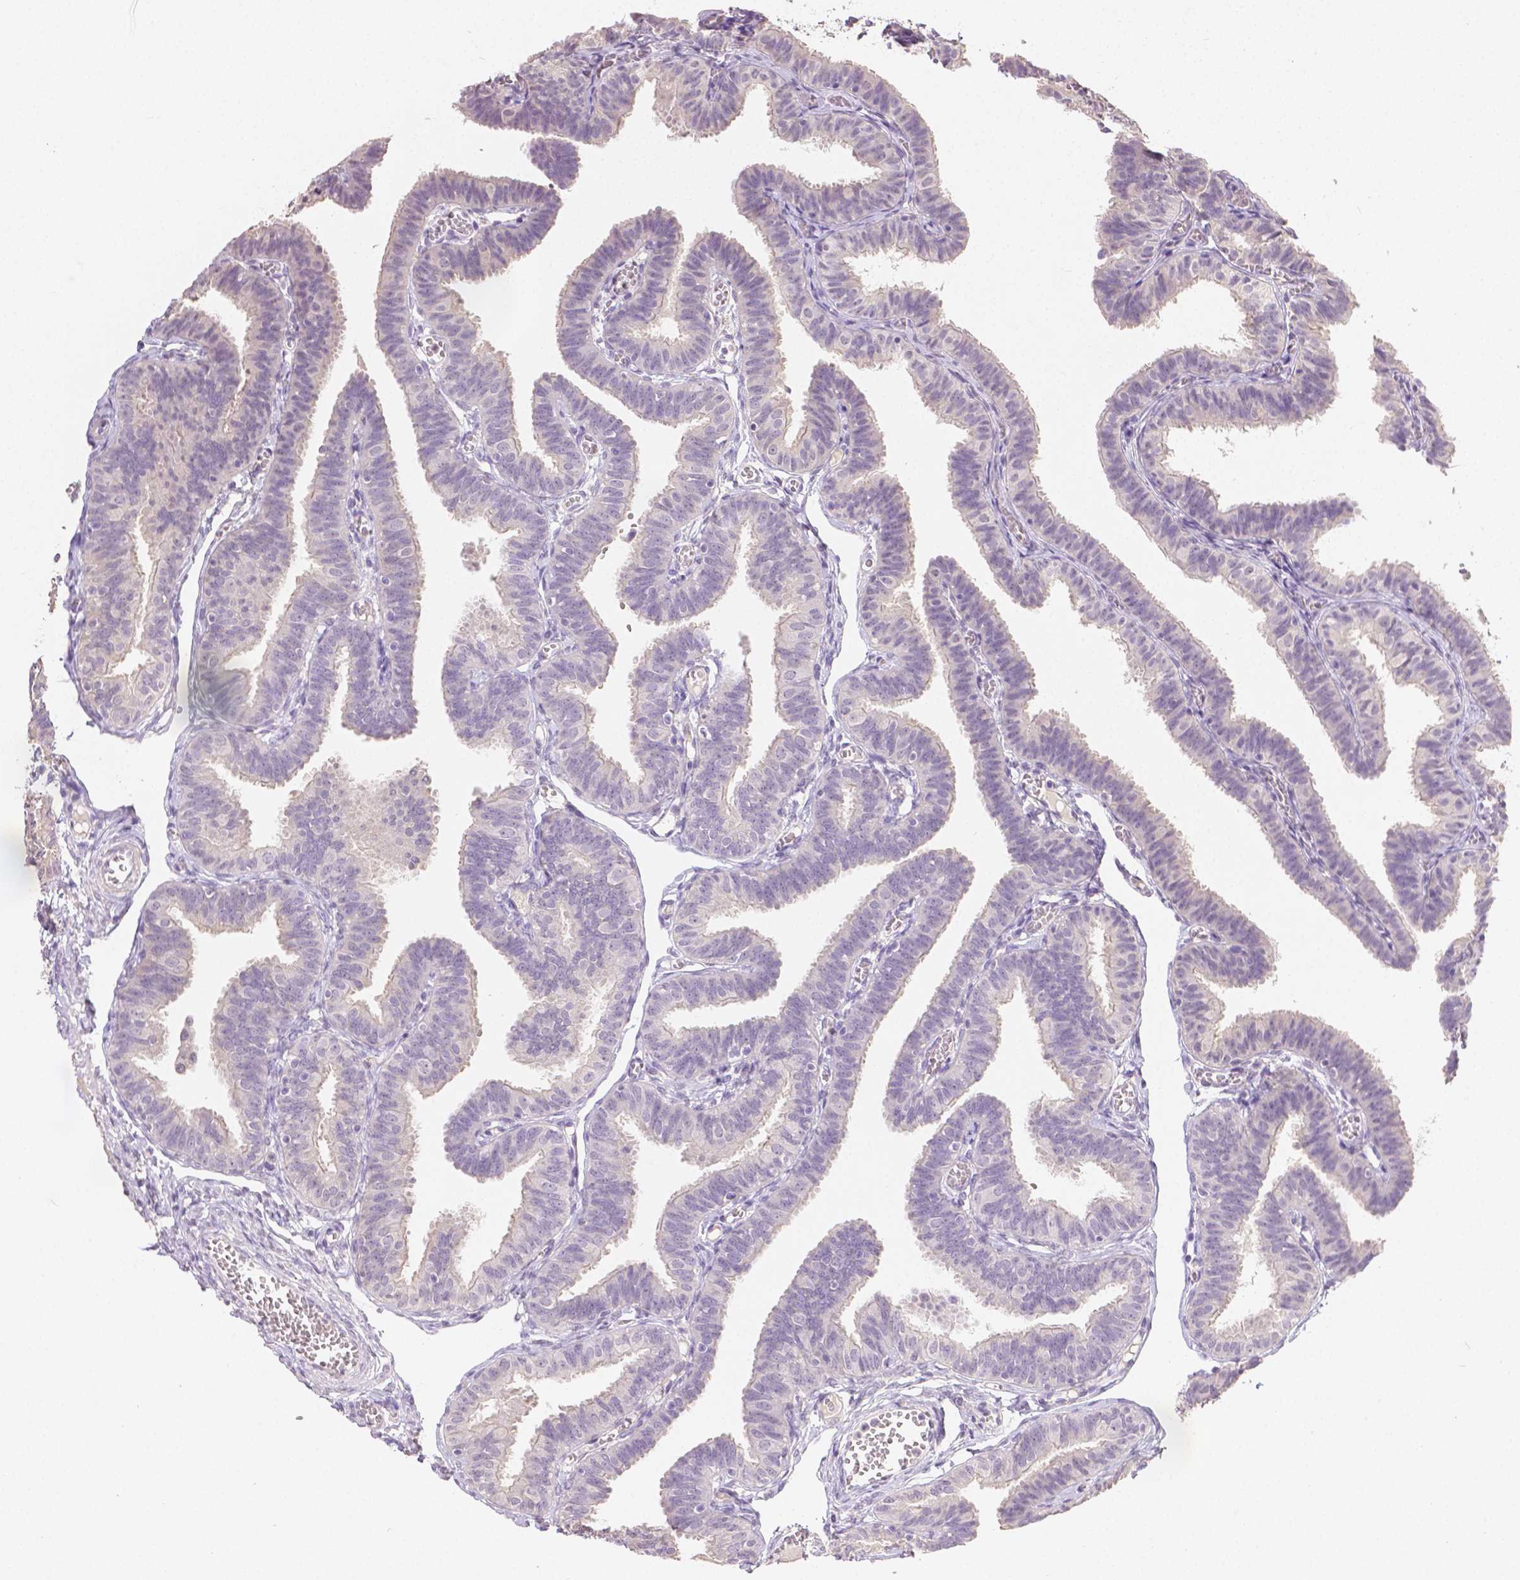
{"staining": {"intensity": "weak", "quantity": "25%-75%", "location": "cytoplasmic/membranous"}, "tissue": "fallopian tube", "cell_type": "Glandular cells", "image_type": "normal", "snomed": [{"axis": "morphology", "description": "Normal tissue, NOS"}, {"axis": "topography", "description": "Fallopian tube"}], "caption": "Fallopian tube stained with DAB immunohistochemistry displays low levels of weak cytoplasmic/membranous expression in approximately 25%-75% of glandular cells. Nuclei are stained in blue.", "gene": "TGM1", "patient": {"sex": "female", "age": 25}}